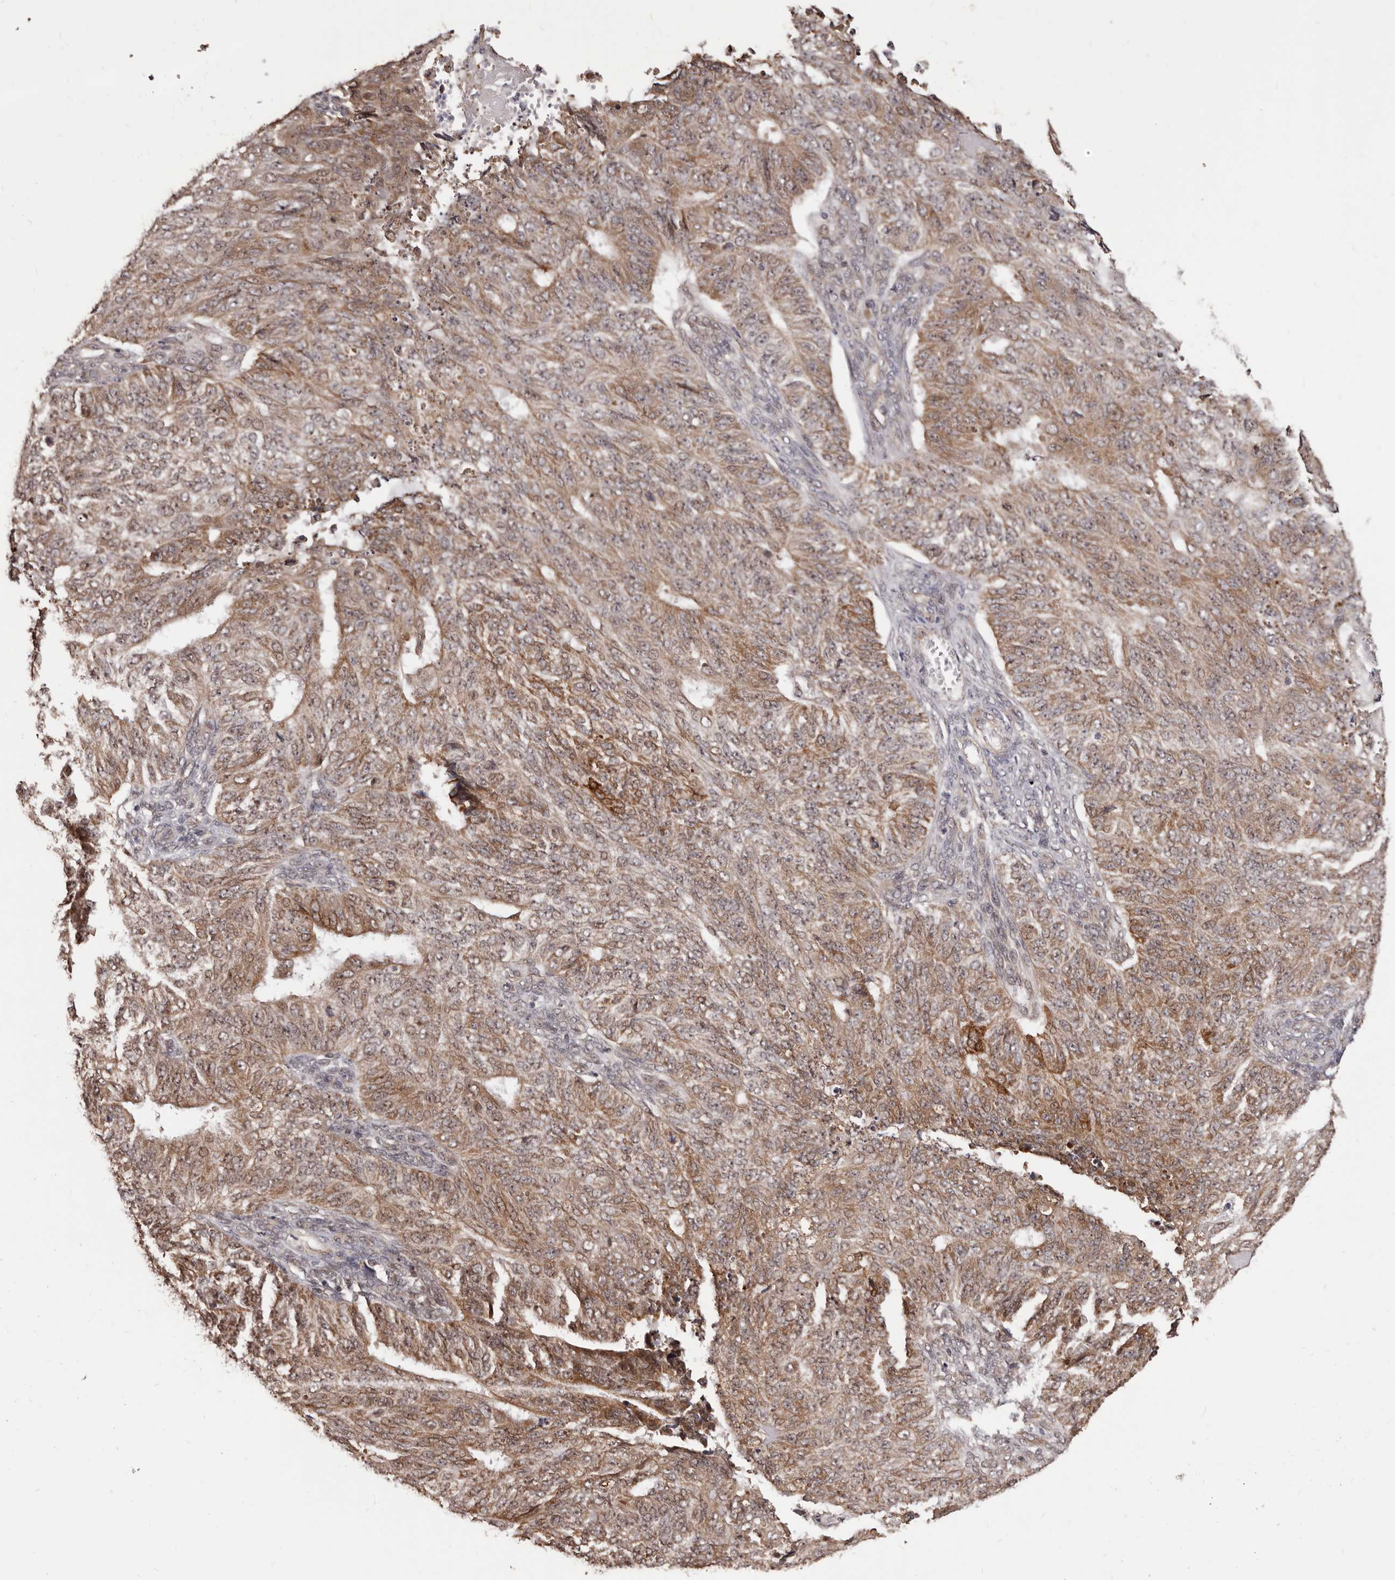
{"staining": {"intensity": "moderate", "quantity": ">75%", "location": "cytoplasmic/membranous,nuclear"}, "tissue": "endometrial cancer", "cell_type": "Tumor cells", "image_type": "cancer", "snomed": [{"axis": "morphology", "description": "Adenocarcinoma, NOS"}, {"axis": "topography", "description": "Endometrium"}], "caption": "Endometrial adenocarcinoma stained with a brown dye exhibits moderate cytoplasmic/membranous and nuclear positive expression in approximately >75% of tumor cells.", "gene": "NOL12", "patient": {"sex": "female", "age": 32}}